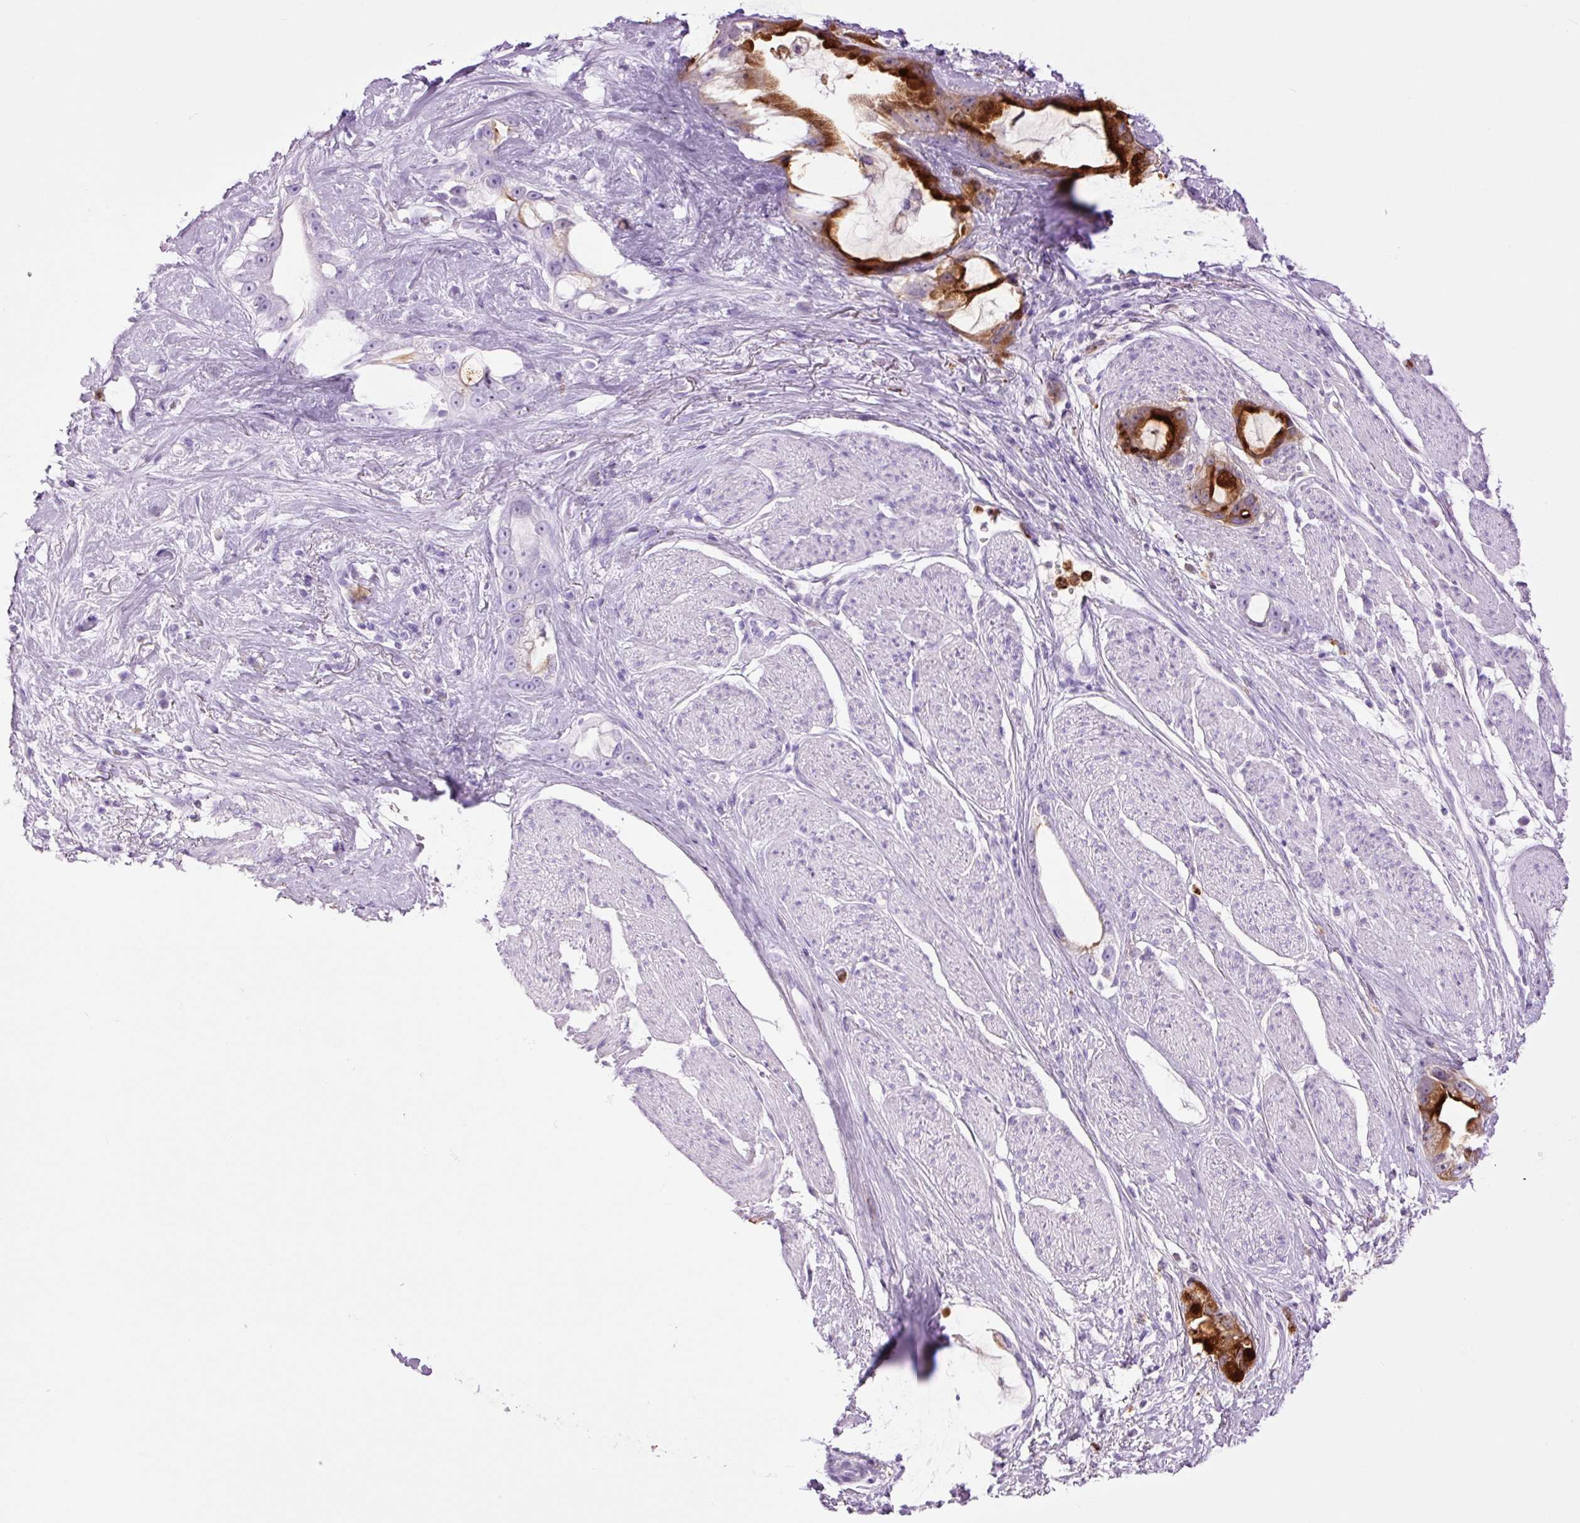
{"staining": {"intensity": "strong", "quantity": "25%-75%", "location": "cytoplasmic/membranous"}, "tissue": "stomach cancer", "cell_type": "Tumor cells", "image_type": "cancer", "snomed": [{"axis": "morphology", "description": "Adenocarcinoma, NOS"}, {"axis": "topography", "description": "Stomach"}], "caption": "Approximately 25%-75% of tumor cells in stomach cancer (adenocarcinoma) show strong cytoplasmic/membranous protein positivity as visualized by brown immunohistochemical staining.", "gene": "LYZ", "patient": {"sex": "male", "age": 55}}